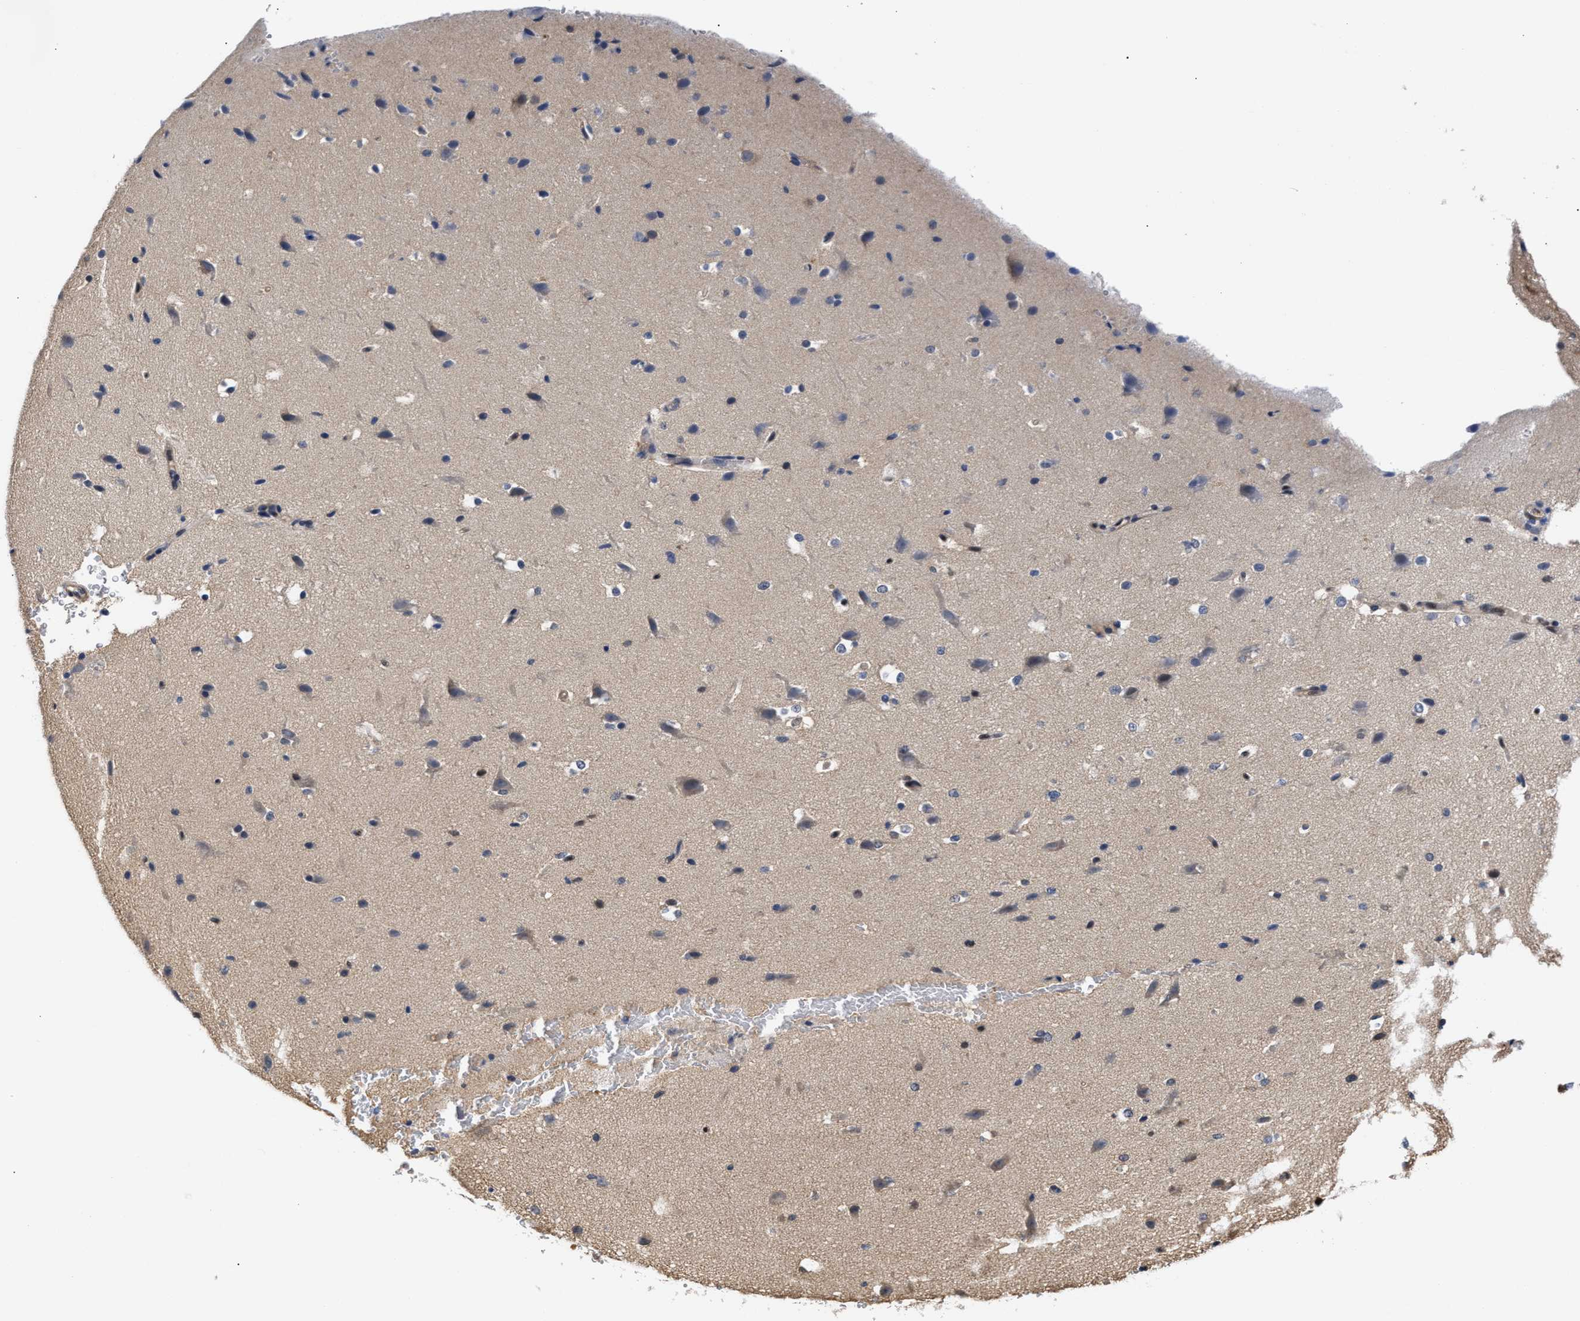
{"staining": {"intensity": "negative", "quantity": "none", "location": "none"}, "tissue": "cerebral cortex", "cell_type": "Endothelial cells", "image_type": "normal", "snomed": [{"axis": "morphology", "description": "Normal tissue, NOS"}, {"axis": "morphology", "description": "Developmental malformation"}, {"axis": "topography", "description": "Cerebral cortex"}], "caption": "This is a photomicrograph of IHC staining of benign cerebral cortex, which shows no staining in endothelial cells.", "gene": "KLHDC1", "patient": {"sex": "female", "age": 30}}